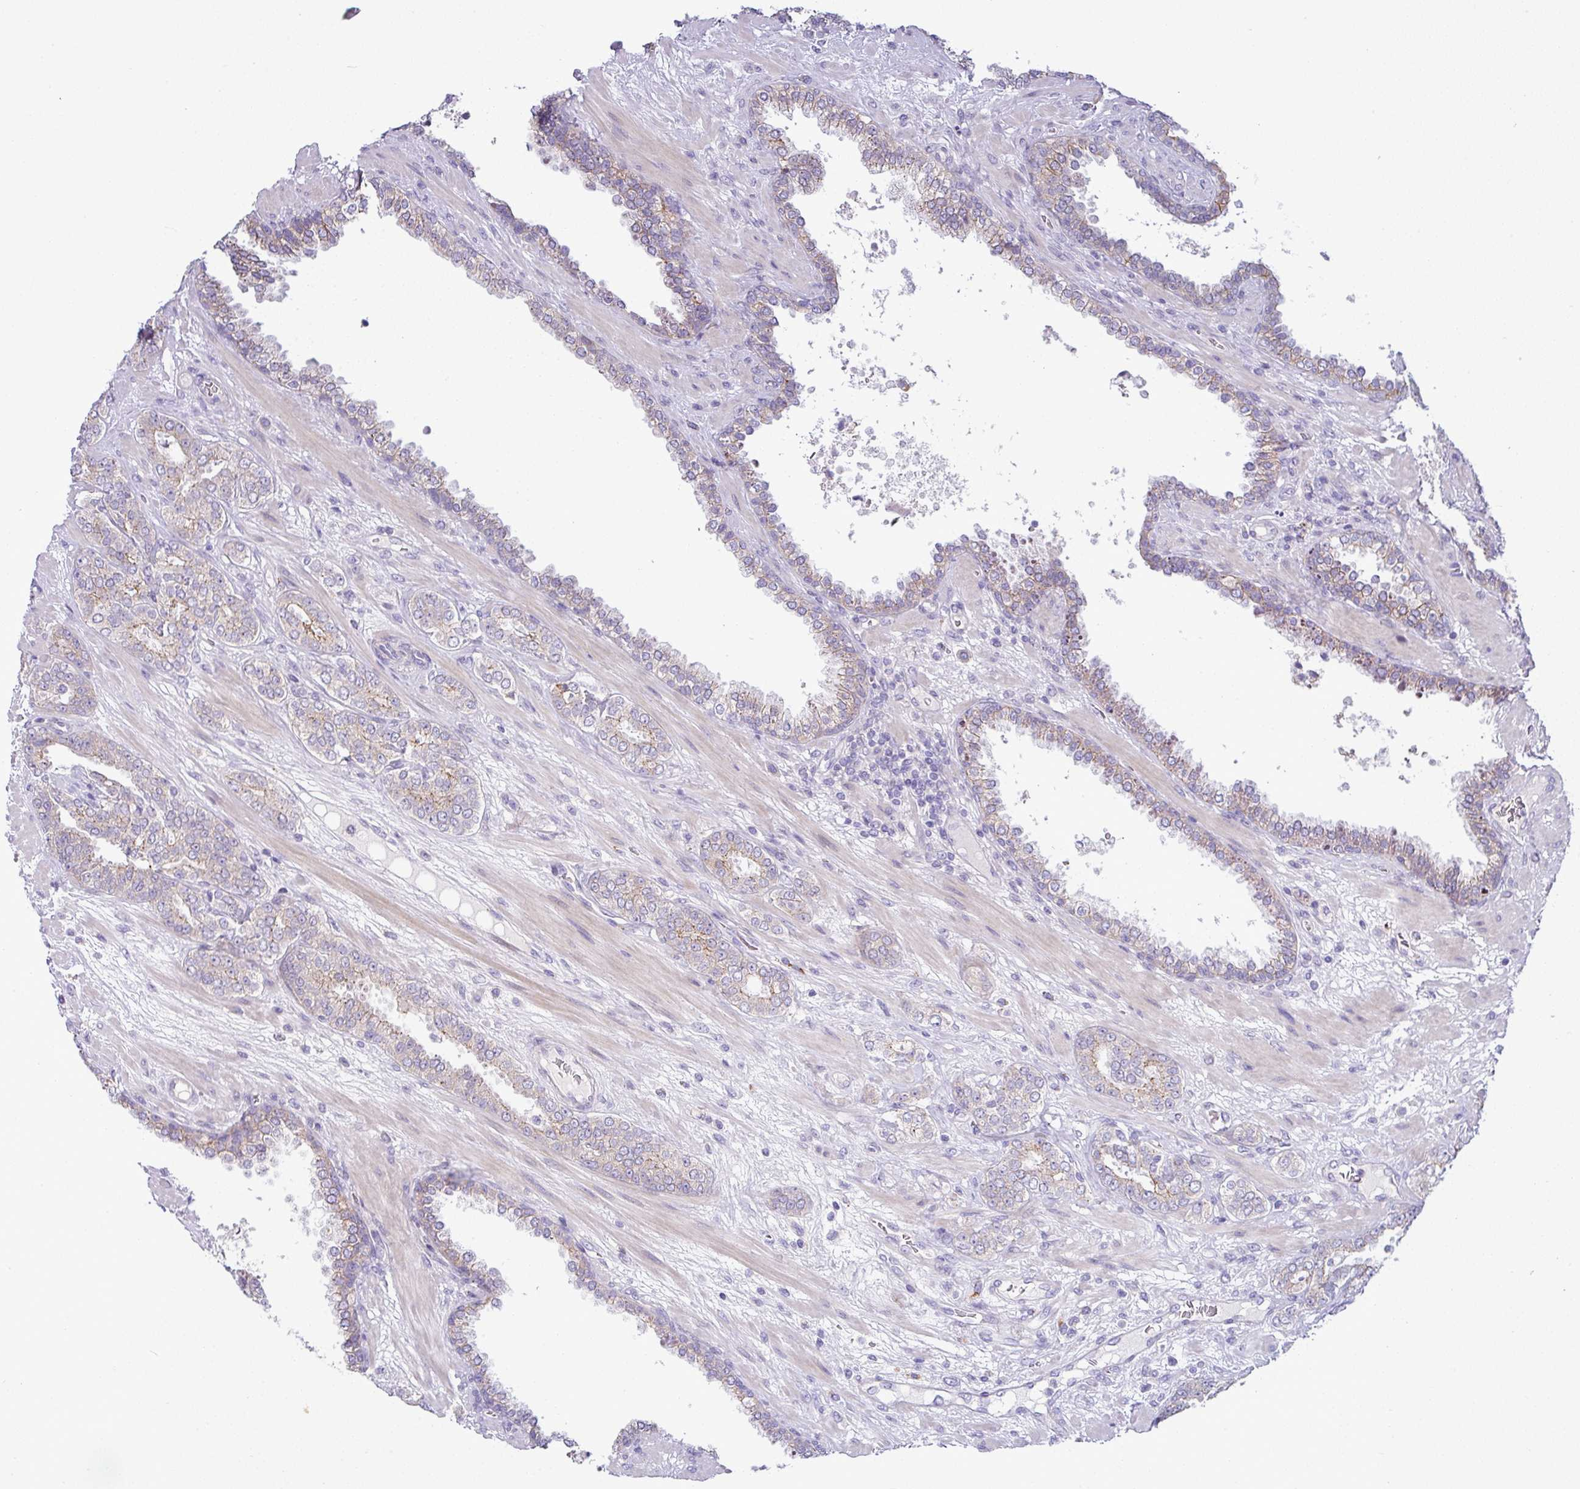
{"staining": {"intensity": "weak", "quantity": "<25%", "location": "cytoplasmic/membranous"}, "tissue": "prostate cancer", "cell_type": "Tumor cells", "image_type": "cancer", "snomed": [{"axis": "morphology", "description": "Adenocarcinoma, High grade"}, {"axis": "topography", "description": "Prostate"}], "caption": "A high-resolution micrograph shows immunohistochemistry (IHC) staining of prostate cancer (adenocarcinoma (high-grade)), which displays no significant expression in tumor cells.", "gene": "ACAP3", "patient": {"sex": "male", "age": 71}}